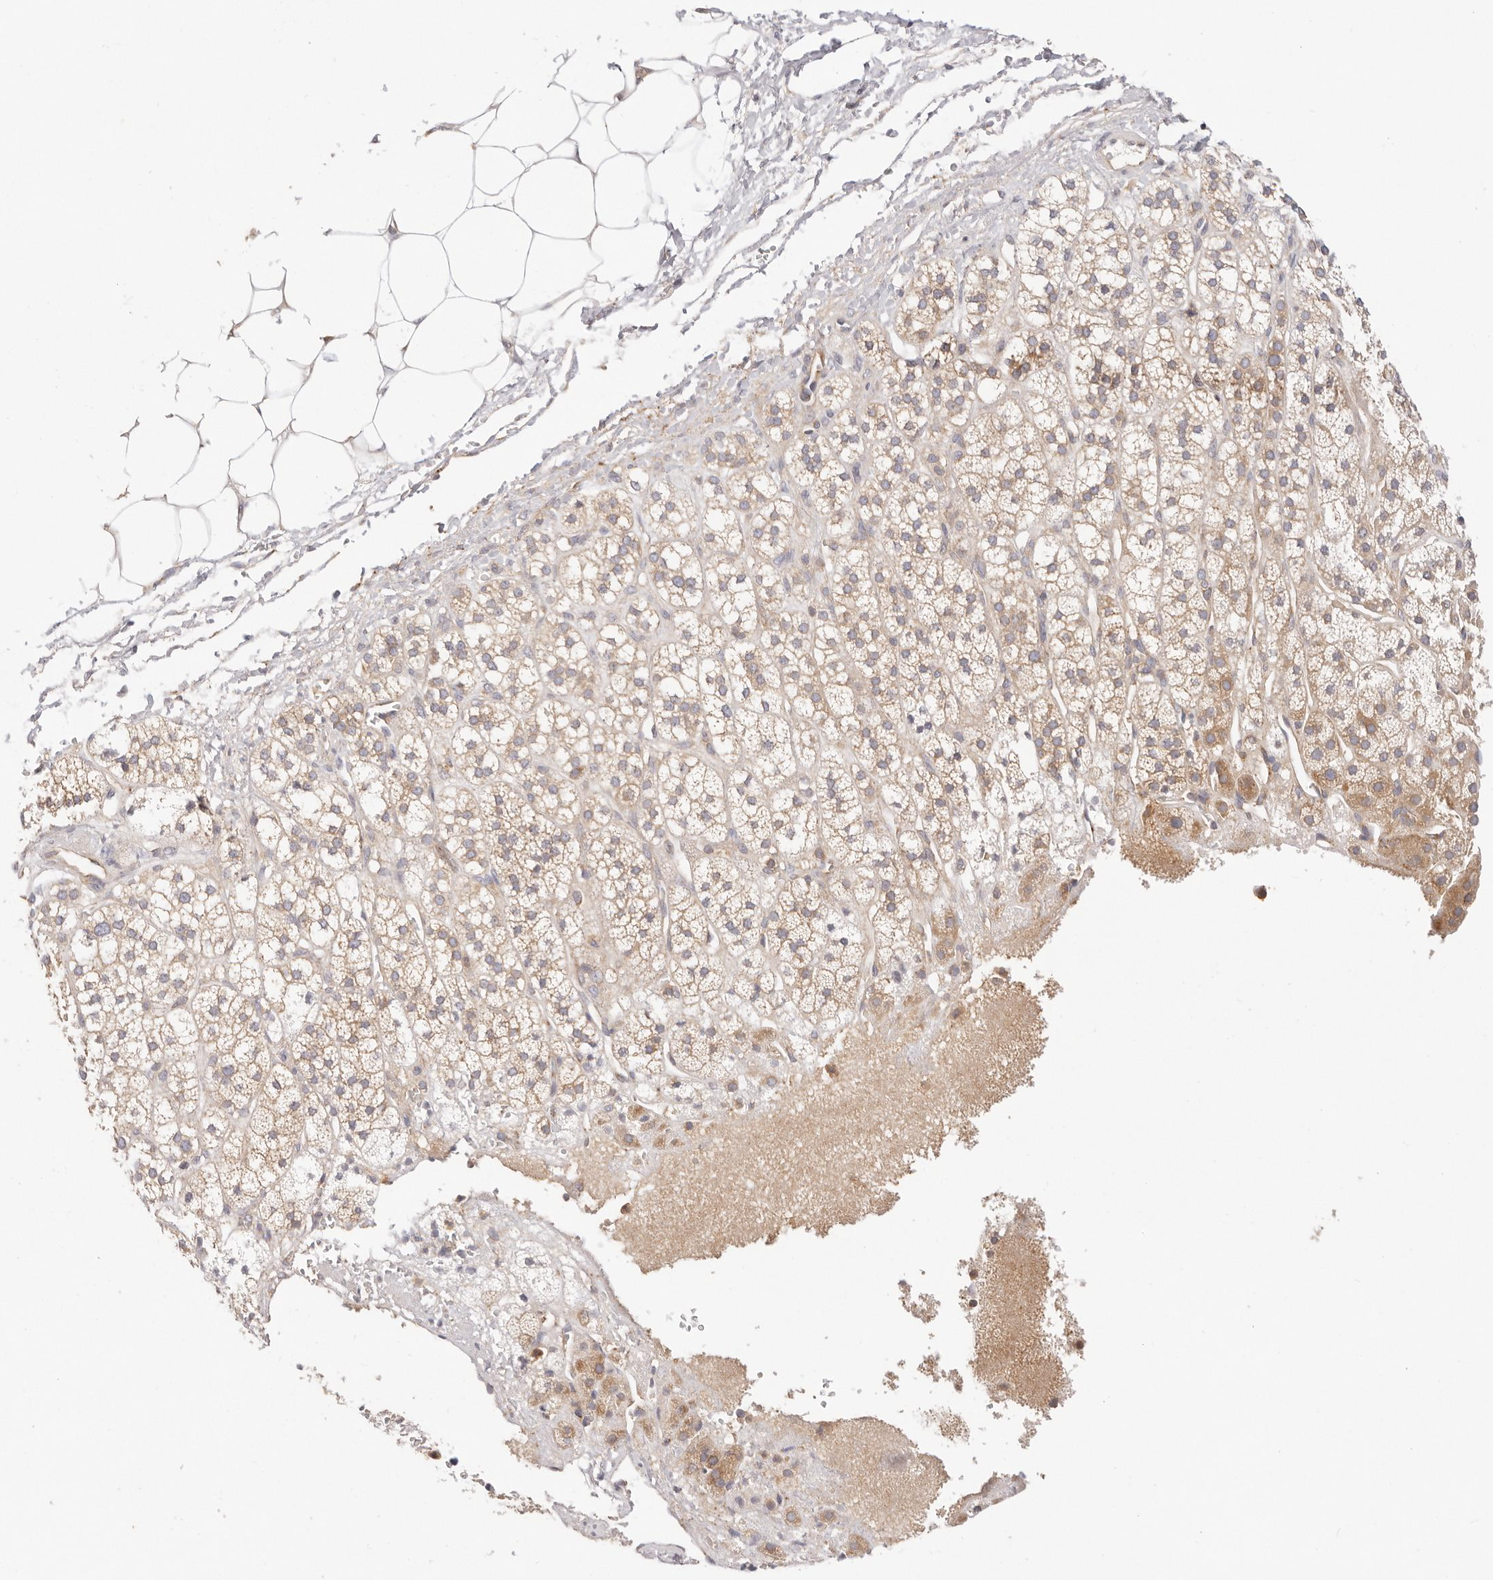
{"staining": {"intensity": "moderate", "quantity": "25%-75%", "location": "cytoplasmic/membranous"}, "tissue": "adrenal gland", "cell_type": "Glandular cells", "image_type": "normal", "snomed": [{"axis": "morphology", "description": "Normal tissue, NOS"}, {"axis": "topography", "description": "Adrenal gland"}], "caption": "Protein expression analysis of benign adrenal gland displays moderate cytoplasmic/membranous positivity in approximately 25%-75% of glandular cells.", "gene": "KCMF1", "patient": {"sex": "male", "age": 56}}